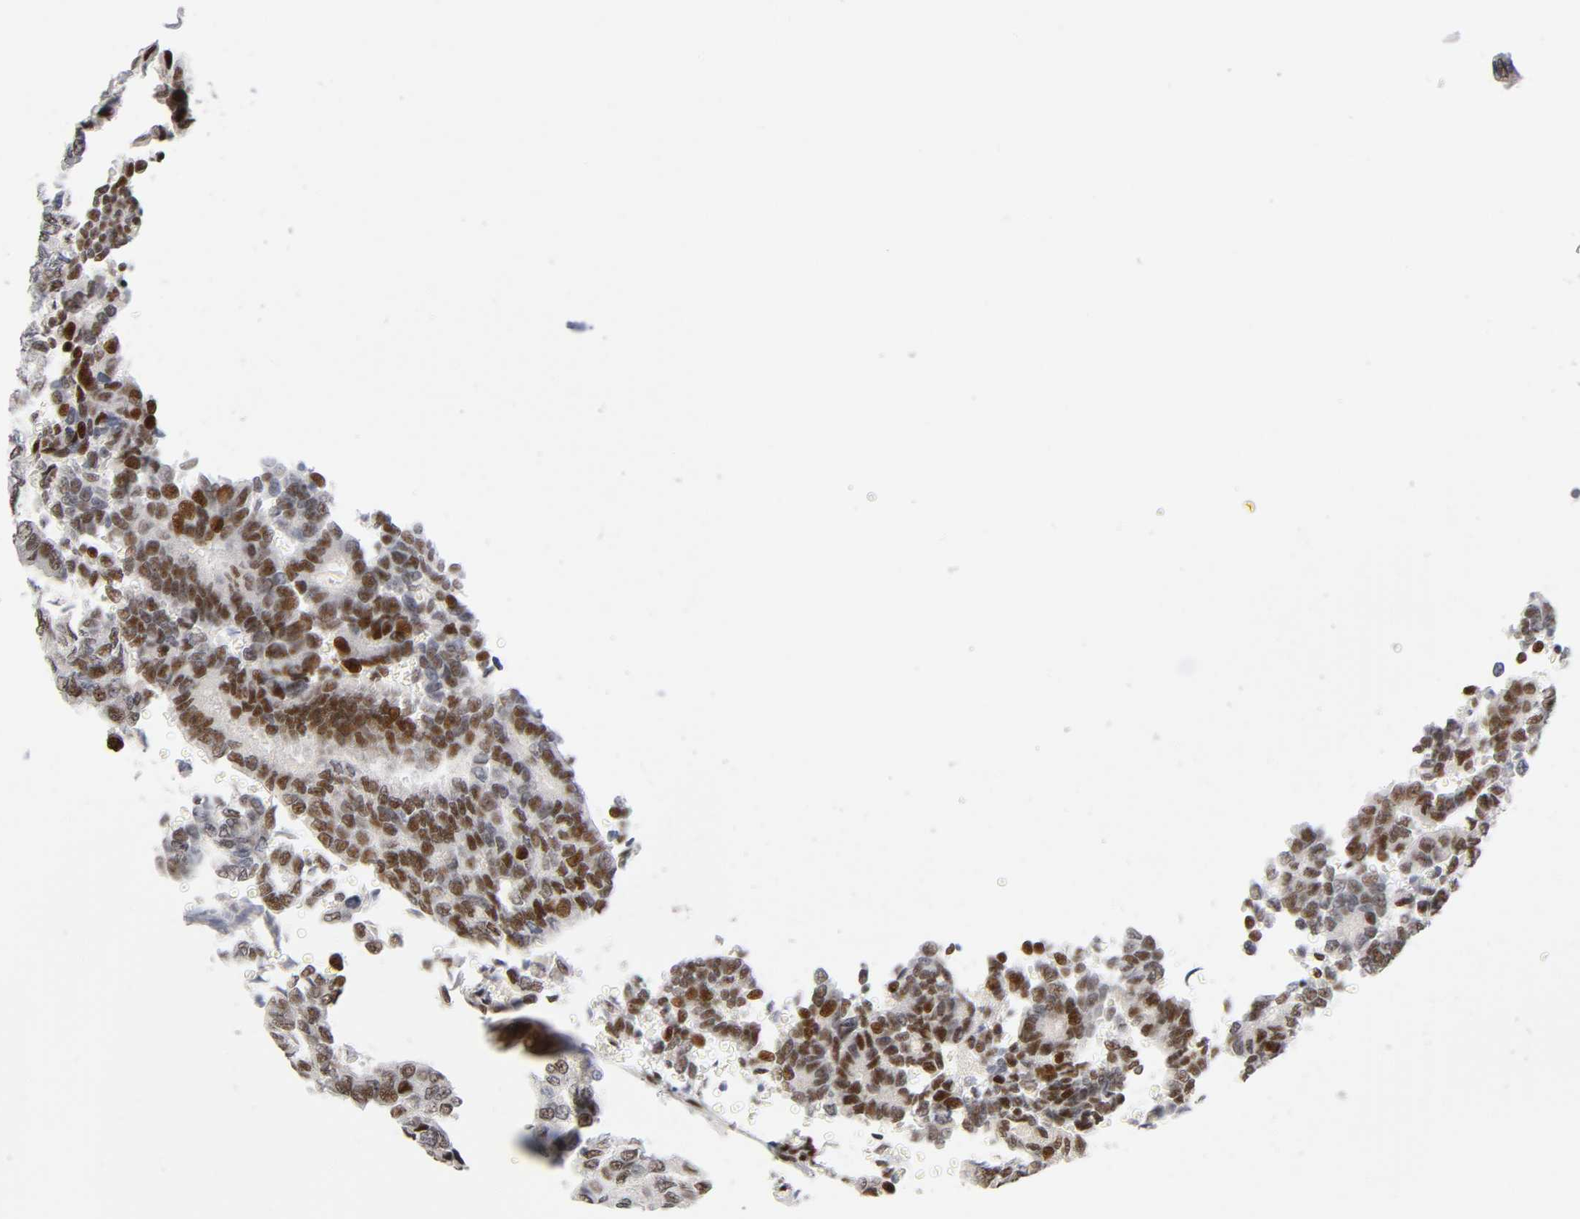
{"staining": {"intensity": "strong", "quantity": ">75%", "location": "nuclear"}, "tissue": "thyroid cancer", "cell_type": "Tumor cells", "image_type": "cancer", "snomed": [{"axis": "morphology", "description": "Papillary adenocarcinoma, NOS"}, {"axis": "topography", "description": "Thyroid gland"}], "caption": "Immunohistochemical staining of thyroid cancer exhibits strong nuclear protein positivity in about >75% of tumor cells. (Brightfield microscopy of DAB IHC at high magnification).", "gene": "SP3", "patient": {"sex": "female", "age": 35}}